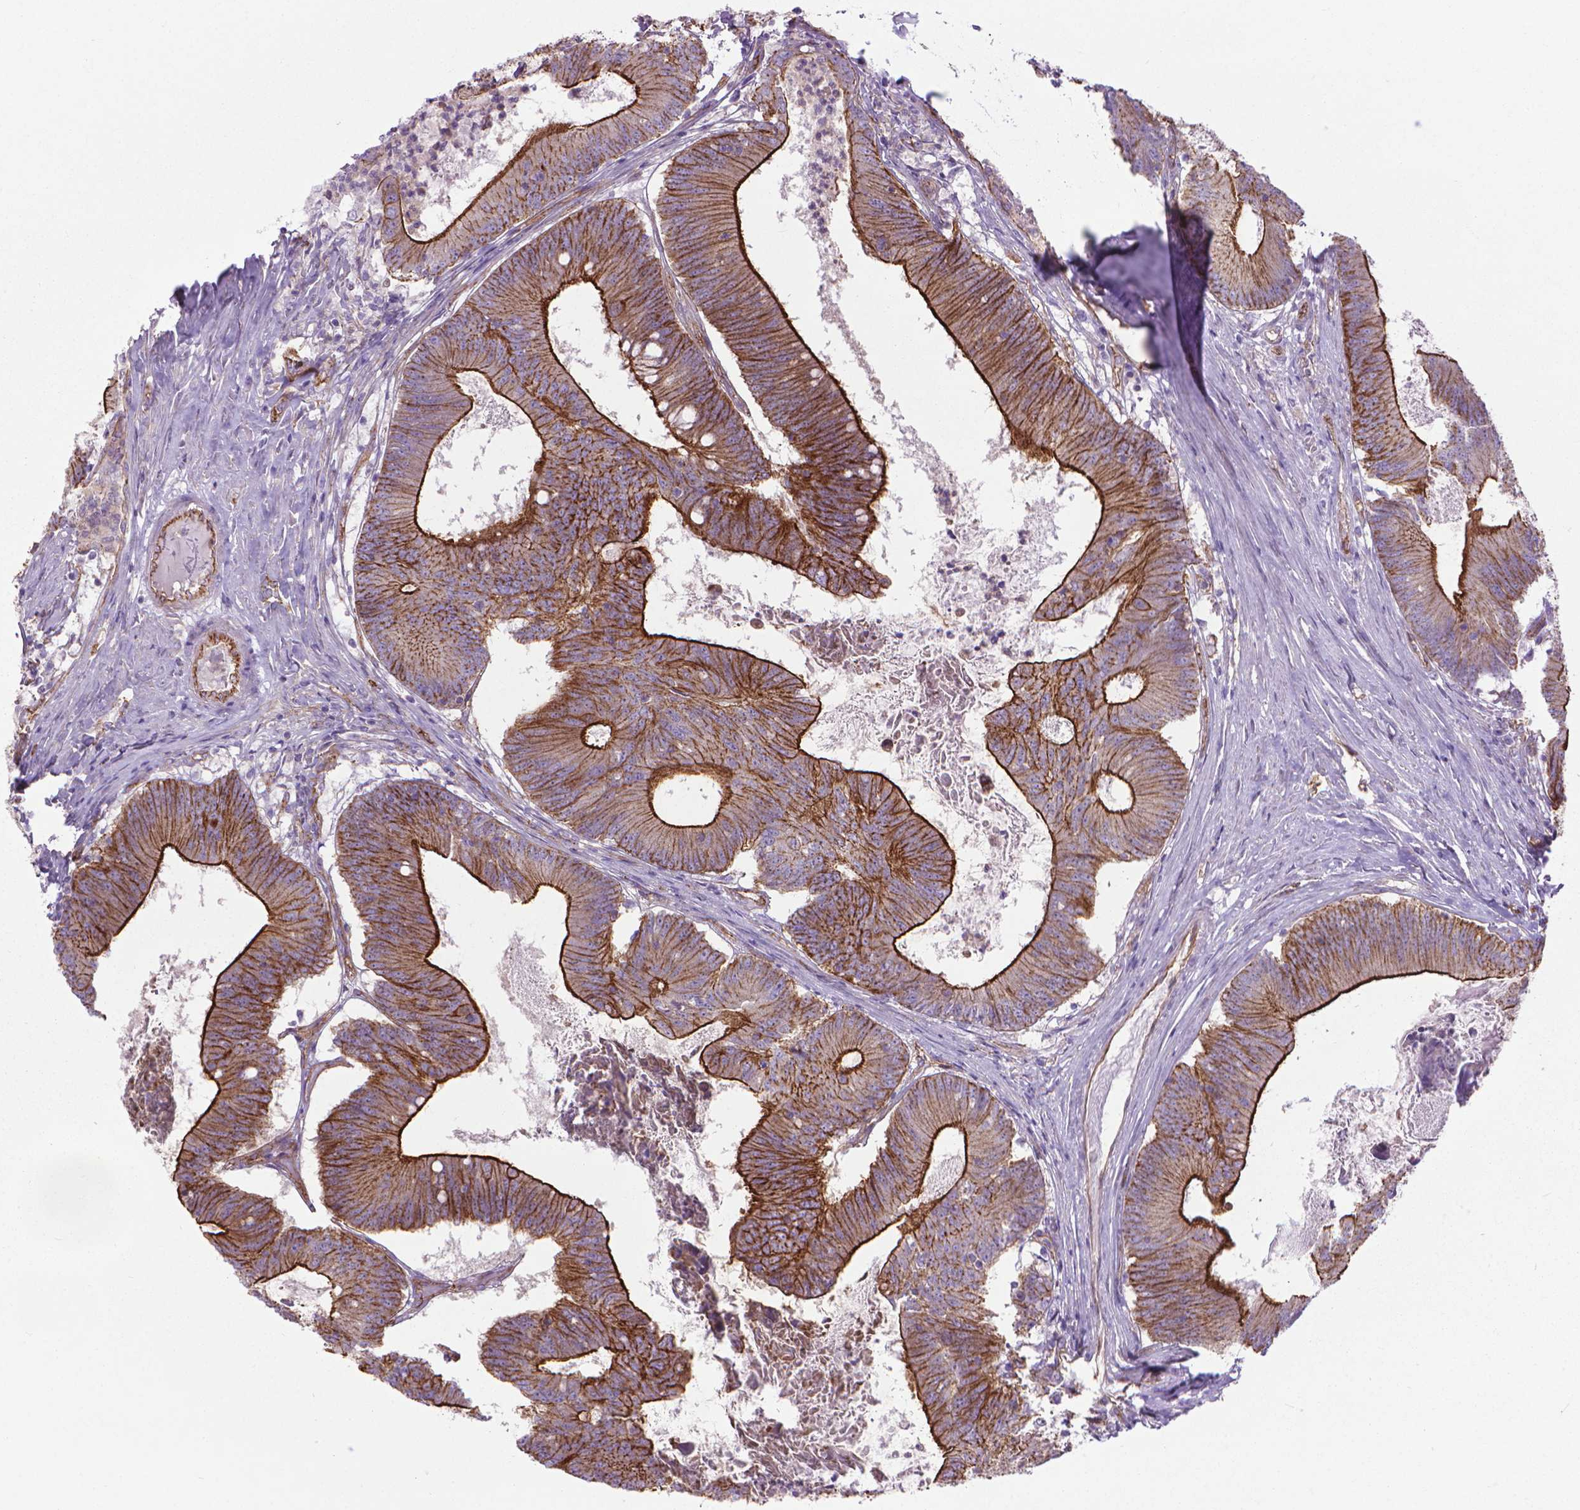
{"staining": {"intensity": "strong", "quantity": ">75%", "location": "cytoplasmic/membranous"}, "tissue": "colorectal cancer", "cell_type": "Tumor cells", "image_type": "cancer", "snomed": [{"axis": "morphology", "description": "Adenocarcinoma, NOS"}, {"axis": "topography", "description": "Colon"}], "caption": "This image exhibits immunohistochemistry staining of colorectal adenocarcinoma, with high strong cytoplasmic/membranous staining in approximately >75% of tumor cells.", "gene": "TENT5A", "patient": {"sex": "female", "age": 70}}